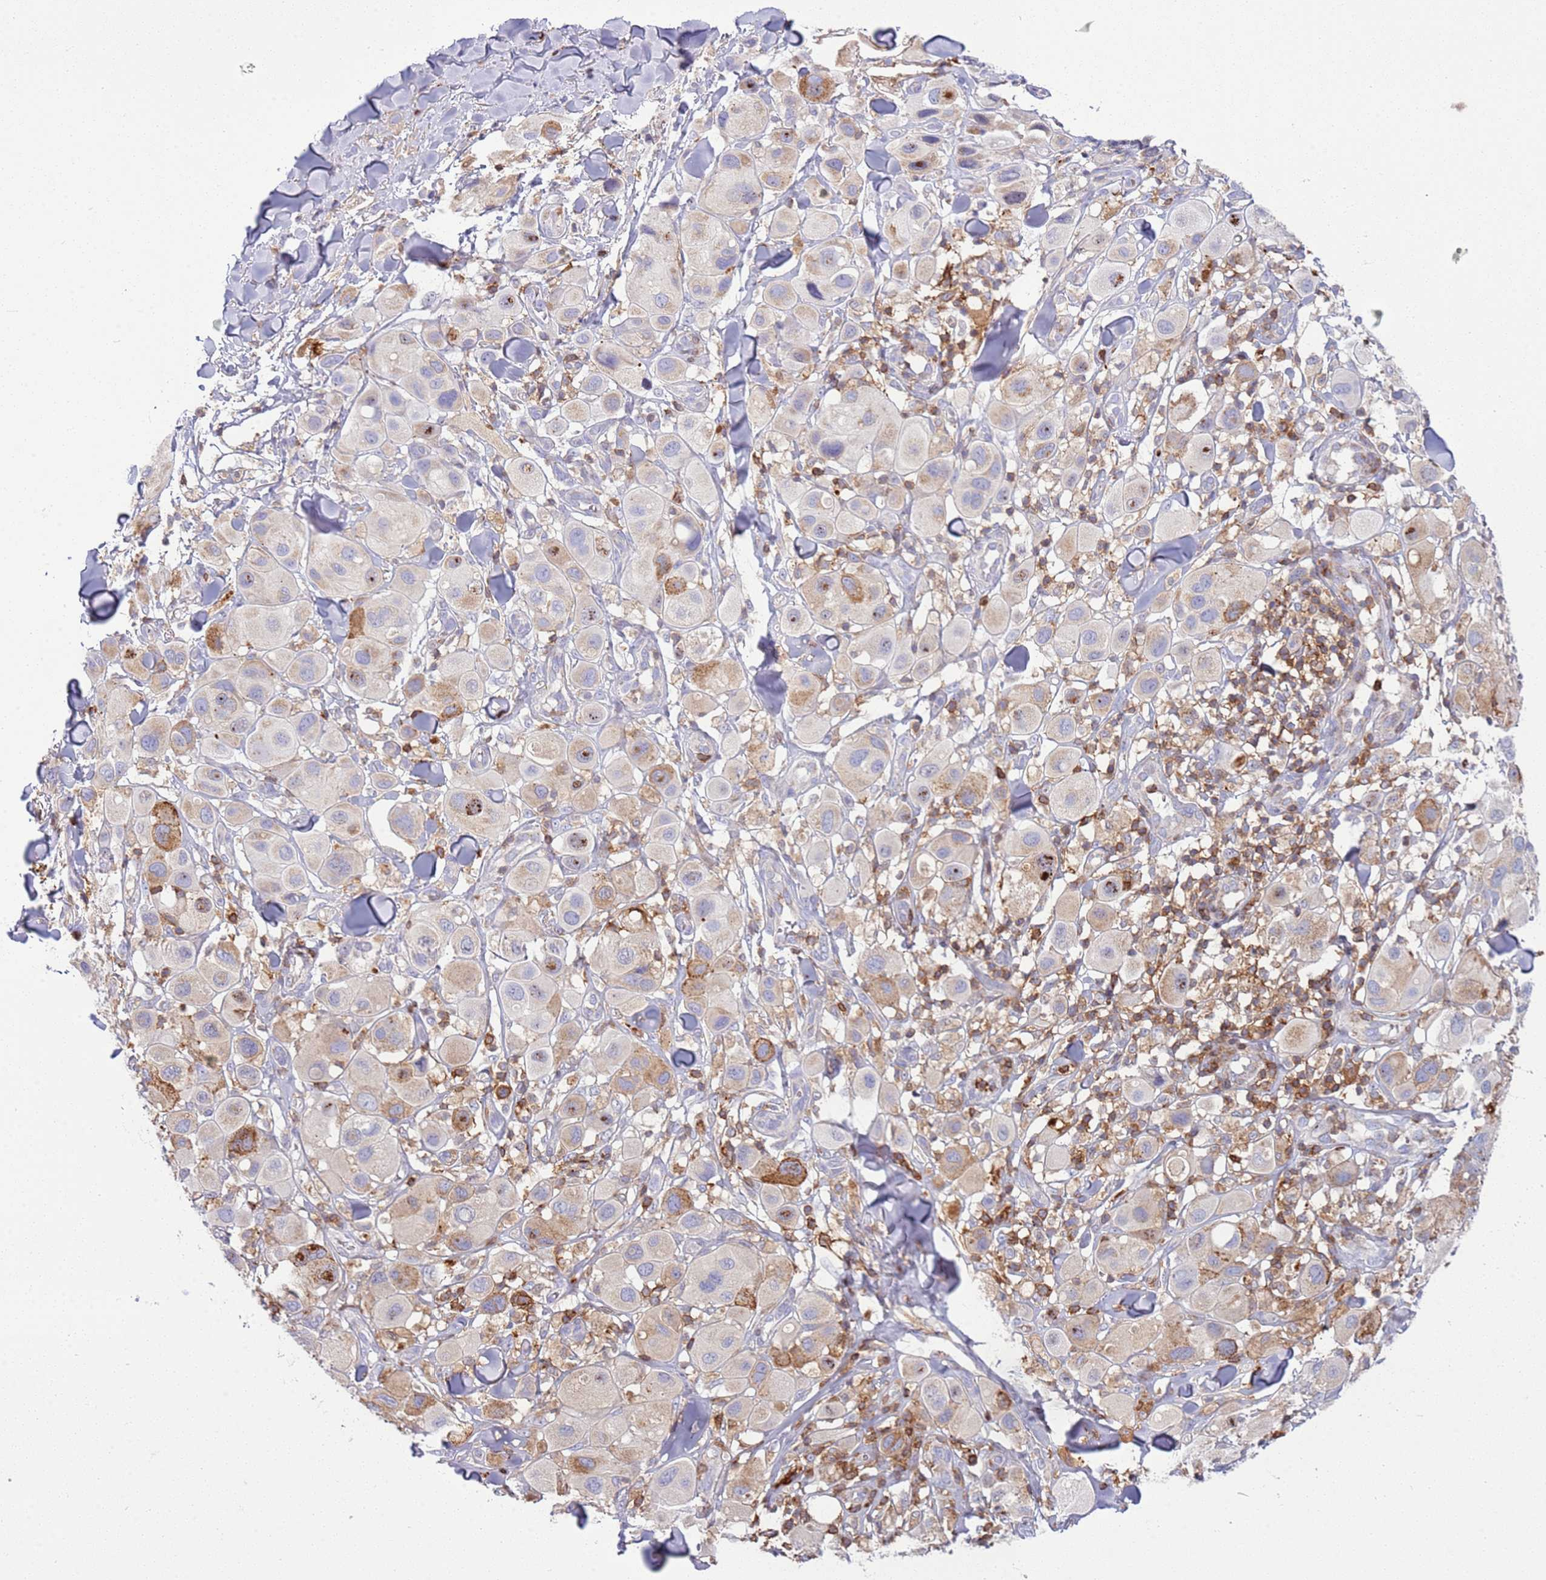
{"staining": {"intensity": "moderate", "quantity": "25%-75%", "location": "cytoplasmic/membranous"}, "tissue": "melanoma", "cell_type": "Tumor cells", "image_type": "cancer", "snomed": [{"axis": "morphology", "description": "Malignant melanoma, Metastatic site"}, {"axis": "topography", "description": "Skin"}], "caption": "Brown immunohistochemical staining in human melanoma shows moderate cytoplasmic/membranous expression in approximately 25%-75% of tumor cells. (DAB (3,3'-diaminobenzidine) IHC, brown staining for protein, blue staining for nuclei).", "gene": "TTPAL", "patient": {"sex": "male", "age": 41}}